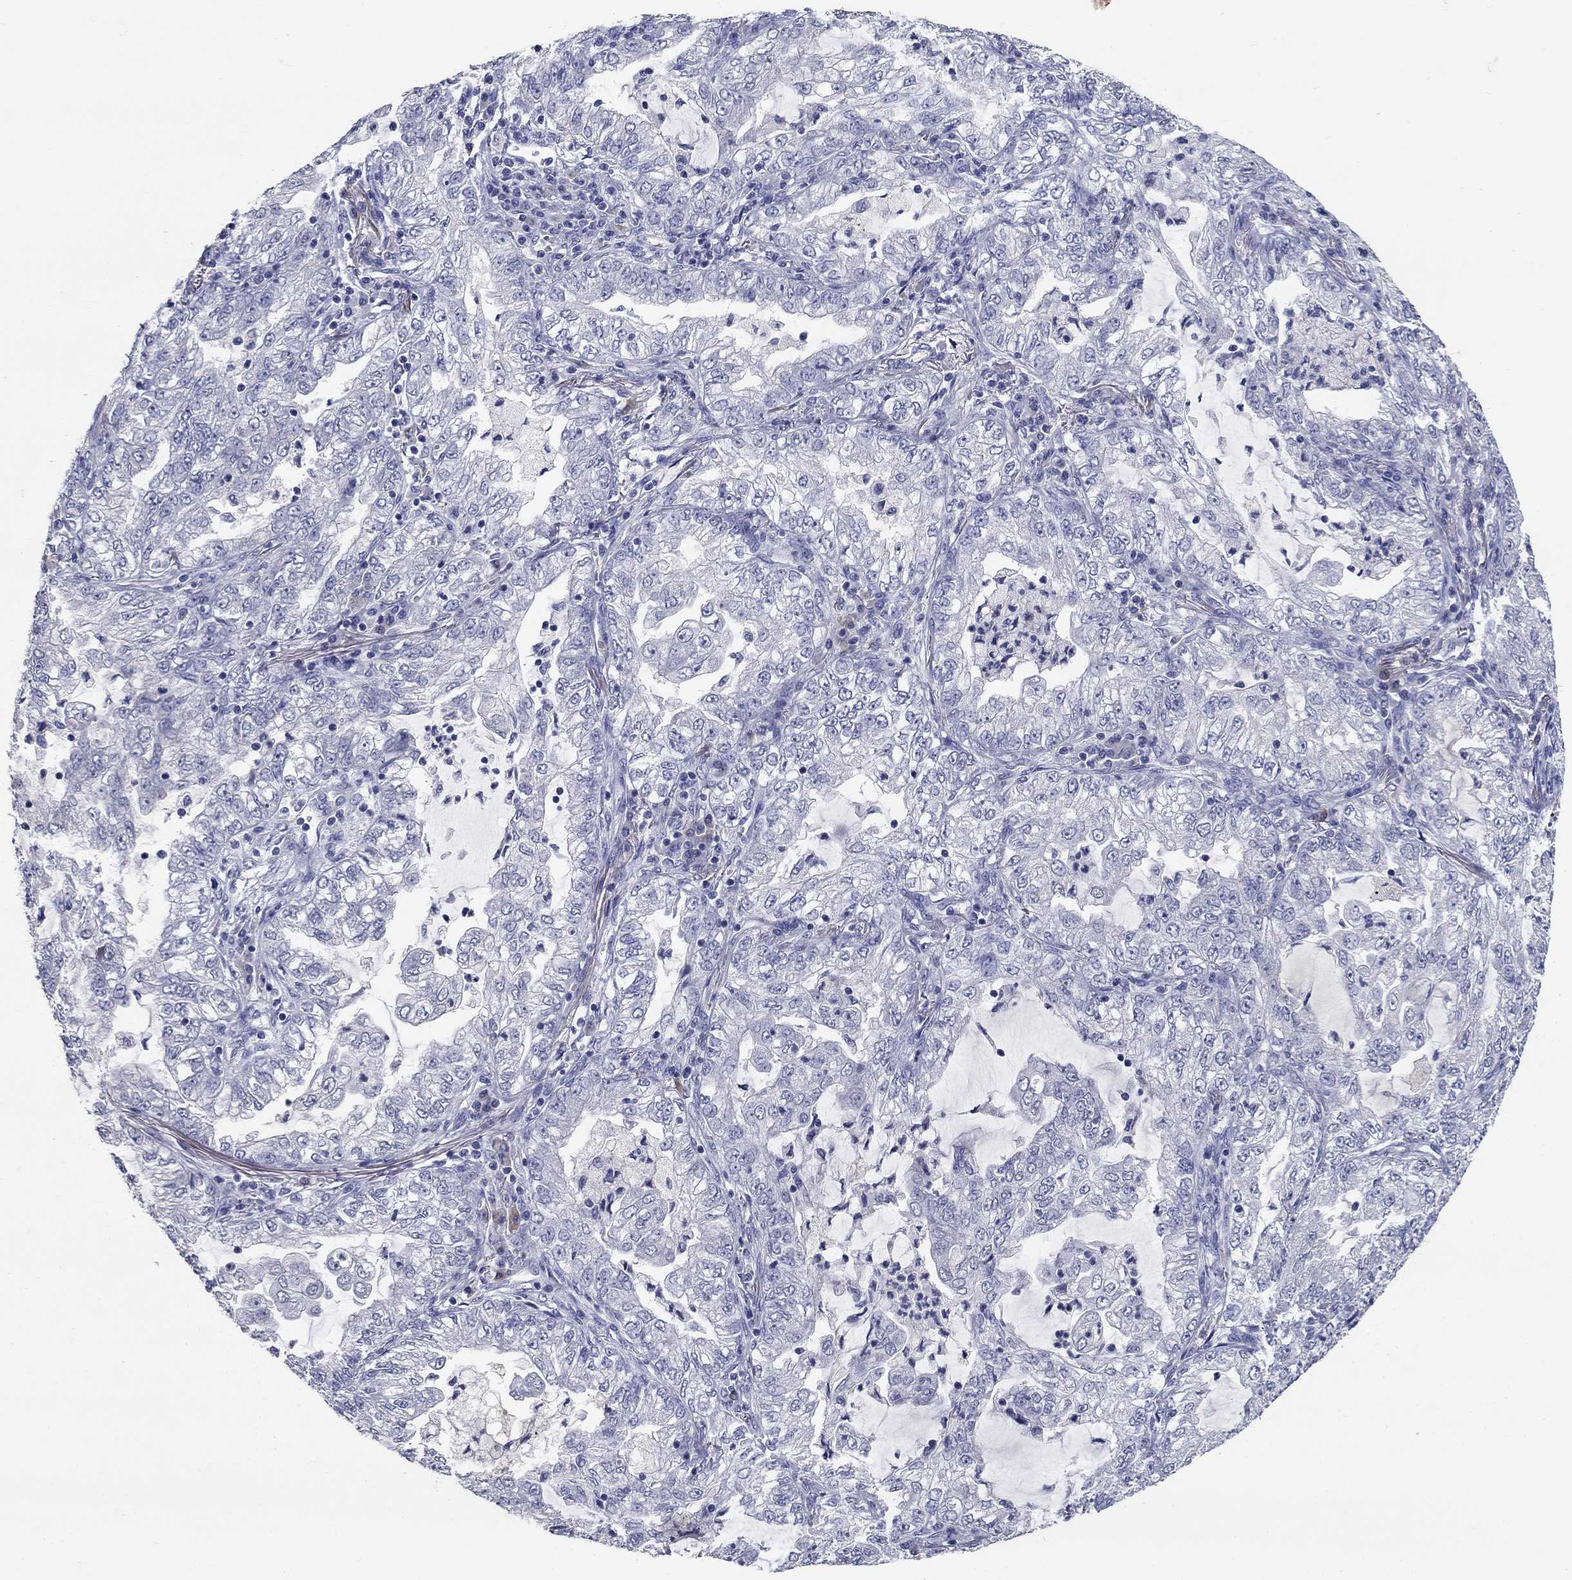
{"staining": {"intensity": "negative", "quantity": "none", "location": "none"}, "tissue": "lung cancer", "cell_type": "Tumor cells", "image_type": "cancer", "snomed": [{"axis": "morphology", "description": "Adenocarcinoma, NOS"}, {"axis": "topography", "description": "Lung"}], "caption": "Lung cancer stained for a protein using immunohistochemistry shows no positivity tumor cells.", "gene": "POMC", "patient": {"sex": "female", "age": 73}}